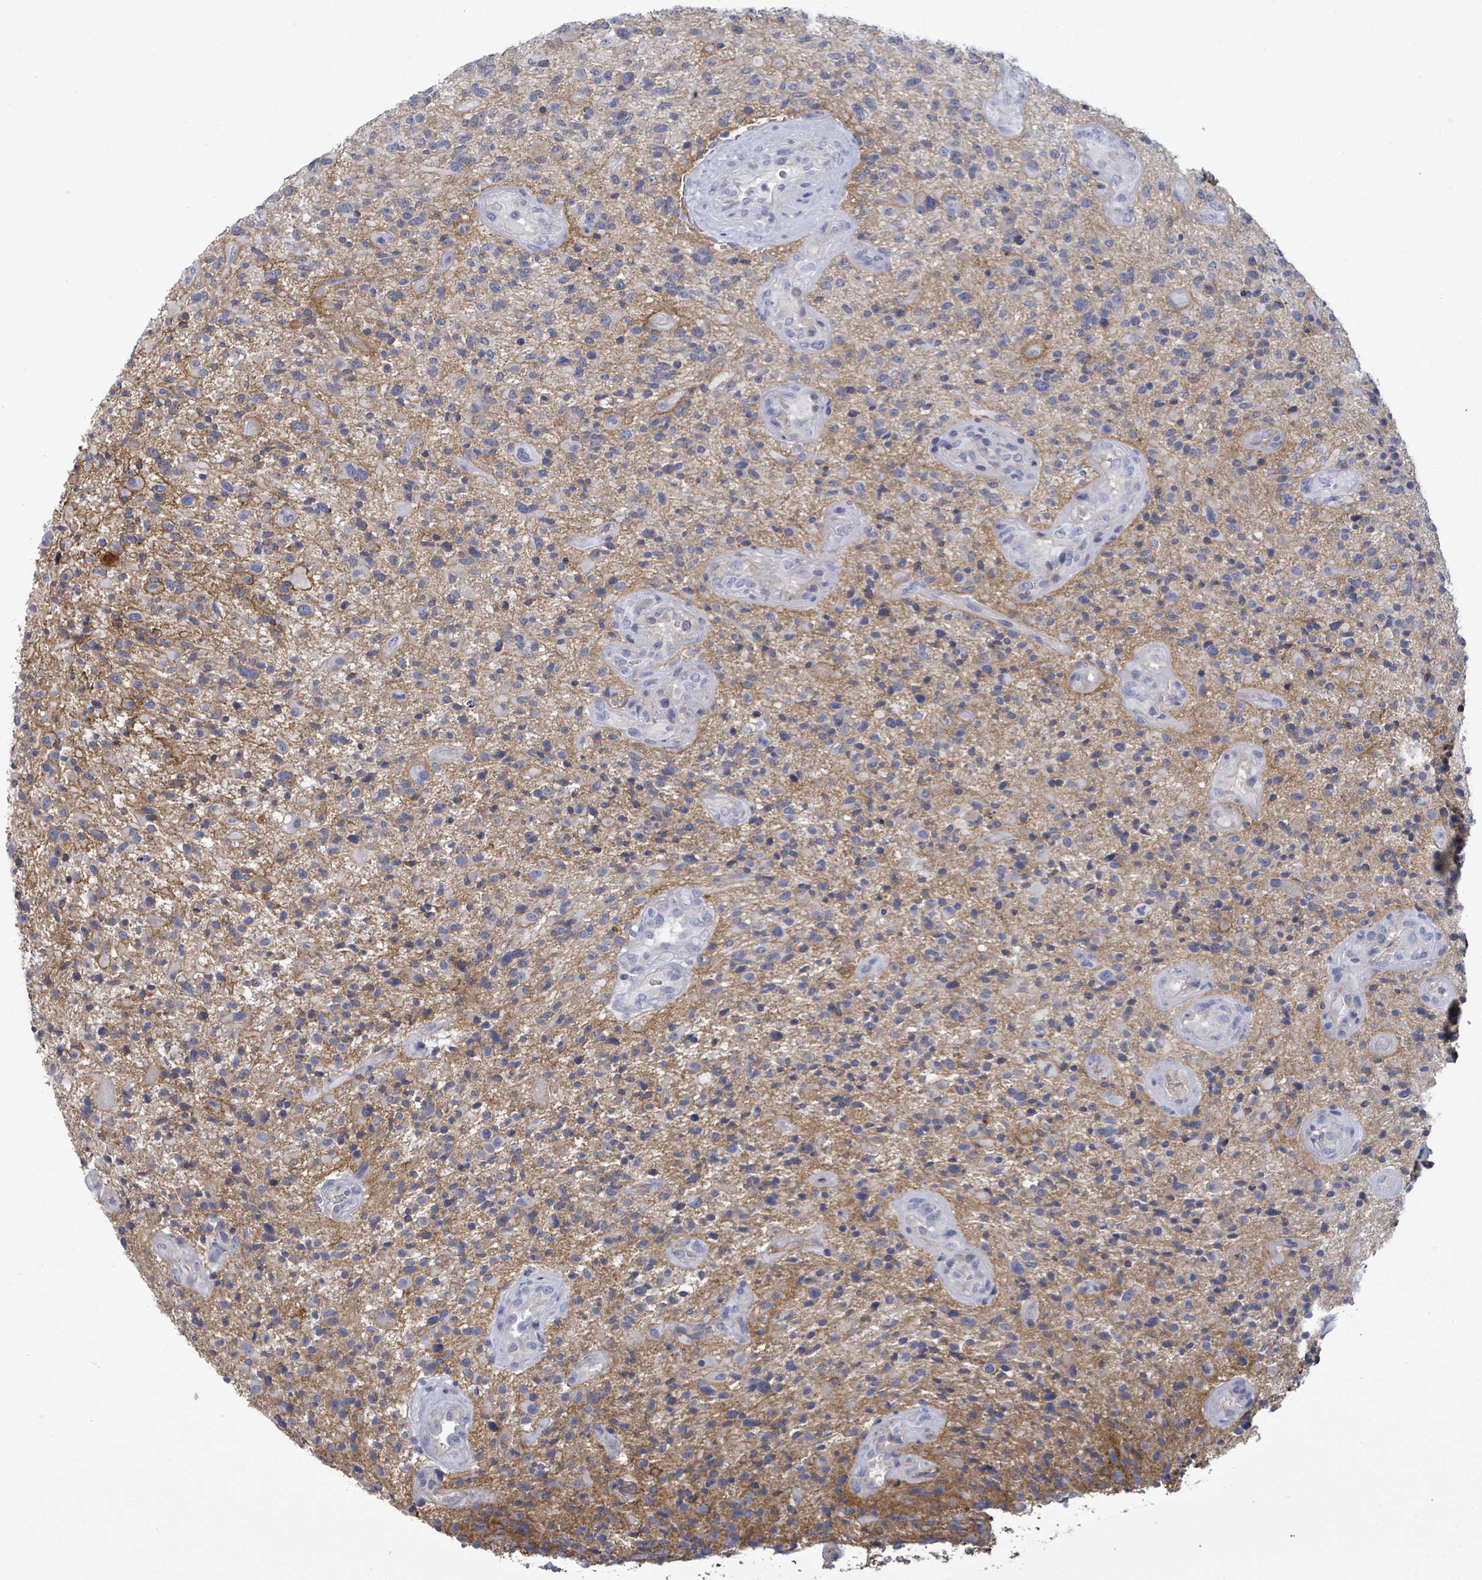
{"staining": {"intensity": "negative", "quantity": "none", "location": "none"}, "tissue": "glioma", "cell_type": "Tumor cells", "image_type": "cancer", "snomed": [{"axis": "morphology", "description": "Glioma, malignant, High grade"}, {"axis": "topography", "description": "Brain"}], "caption": "This is an immunohistochemistry (IHC) histopathology image of human high-grade glioma (malignant). There is no expression in tumor cells.", "gene": "BSG", "patient": {"sex": "male", "age": 47}}